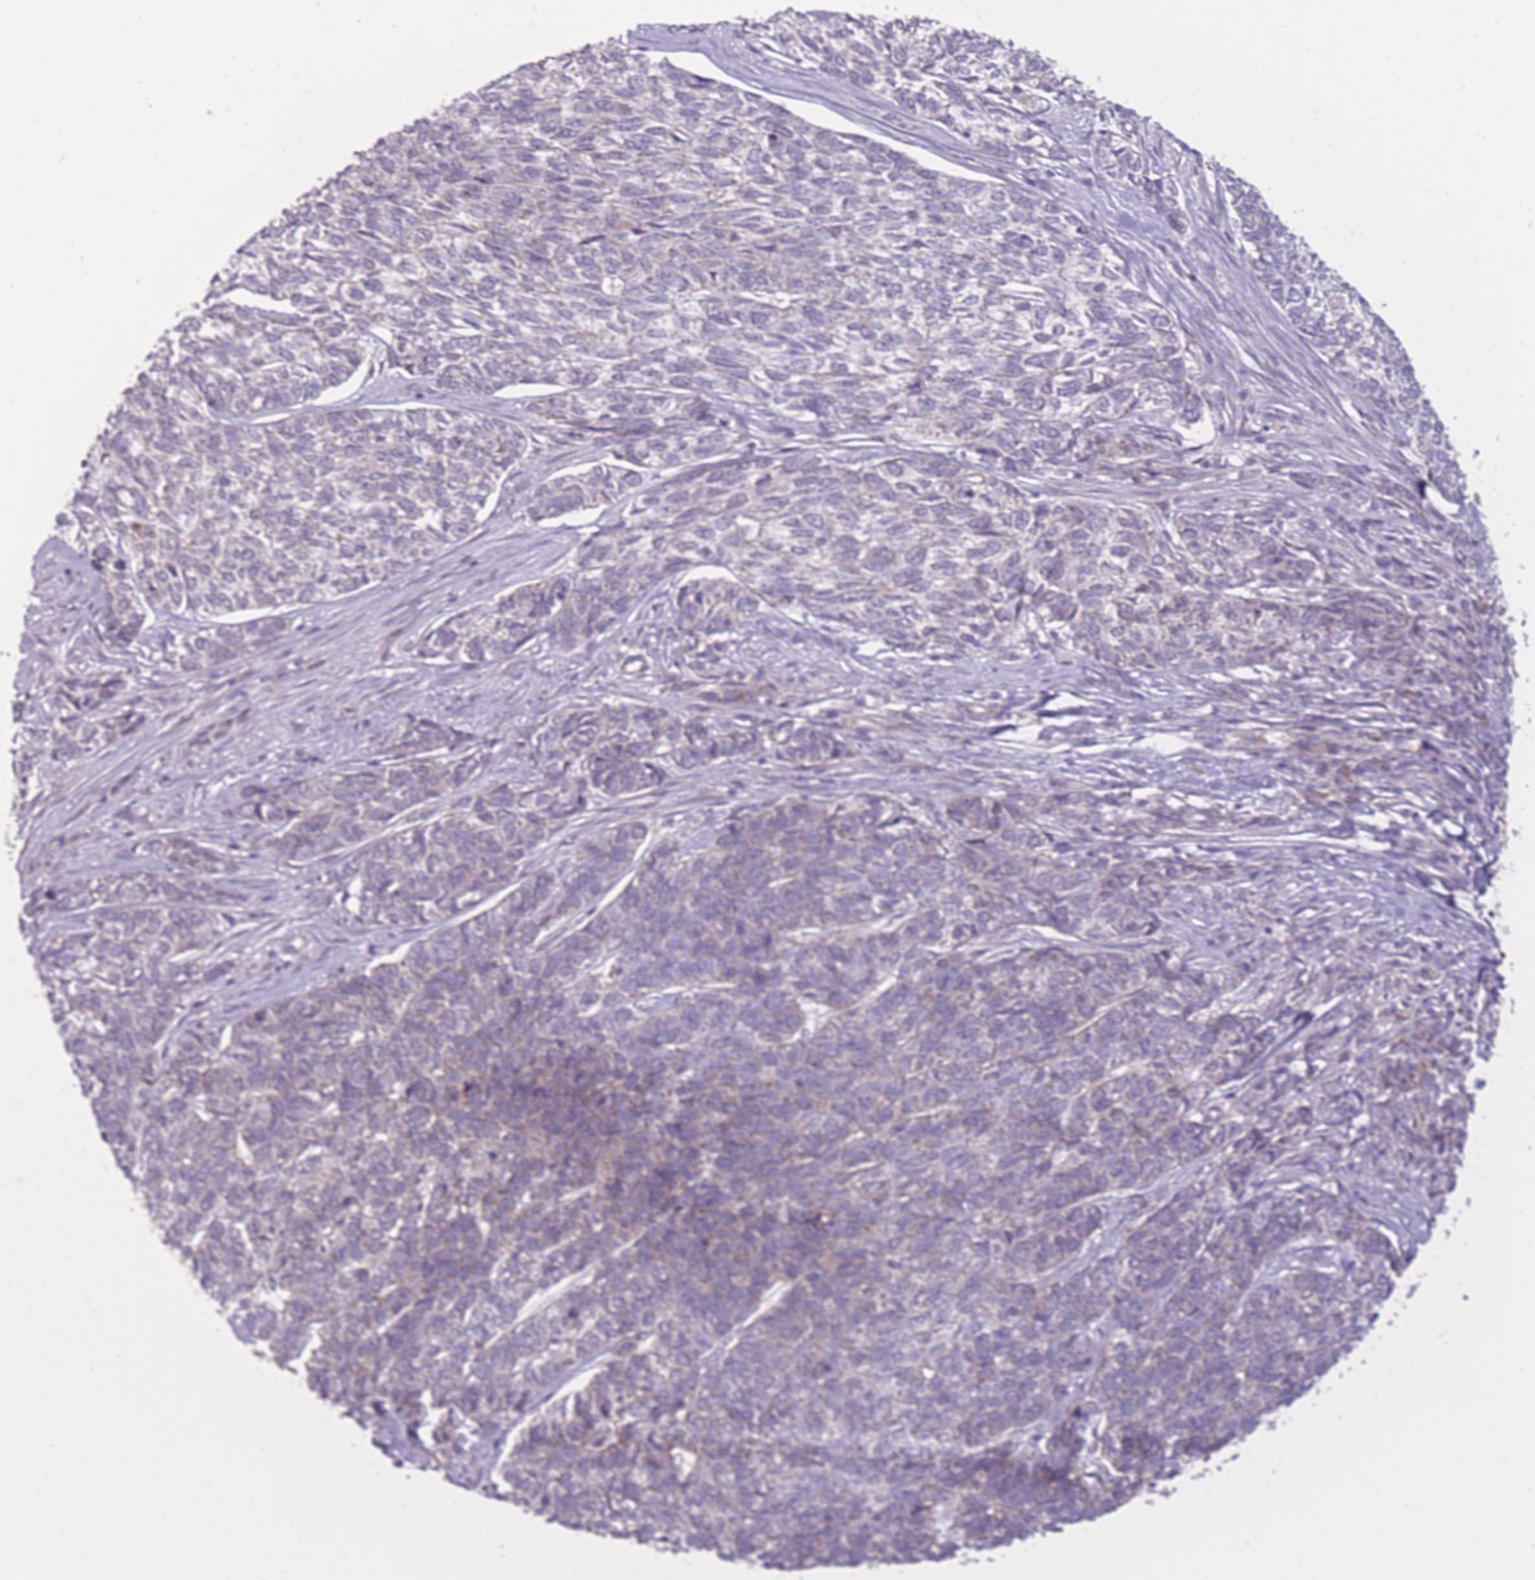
{"staining": {"intensity": "negative", "quantity": "none", "location": "none"}, "tissue": "skin cancer", "cell_type": "Tumor cells", "image_type": "cancer", "snomed": [{"axis": "morphology", "description": "Basal cell carcinoma"}, {"axis": "topography", "description": "Skin"}], "caption": "Tumor cells show no significant protein staining in skin cancer (basal cell carcinoma).", "gene": "LIN7C", "patient": {"sex": "female", "age": 65}}